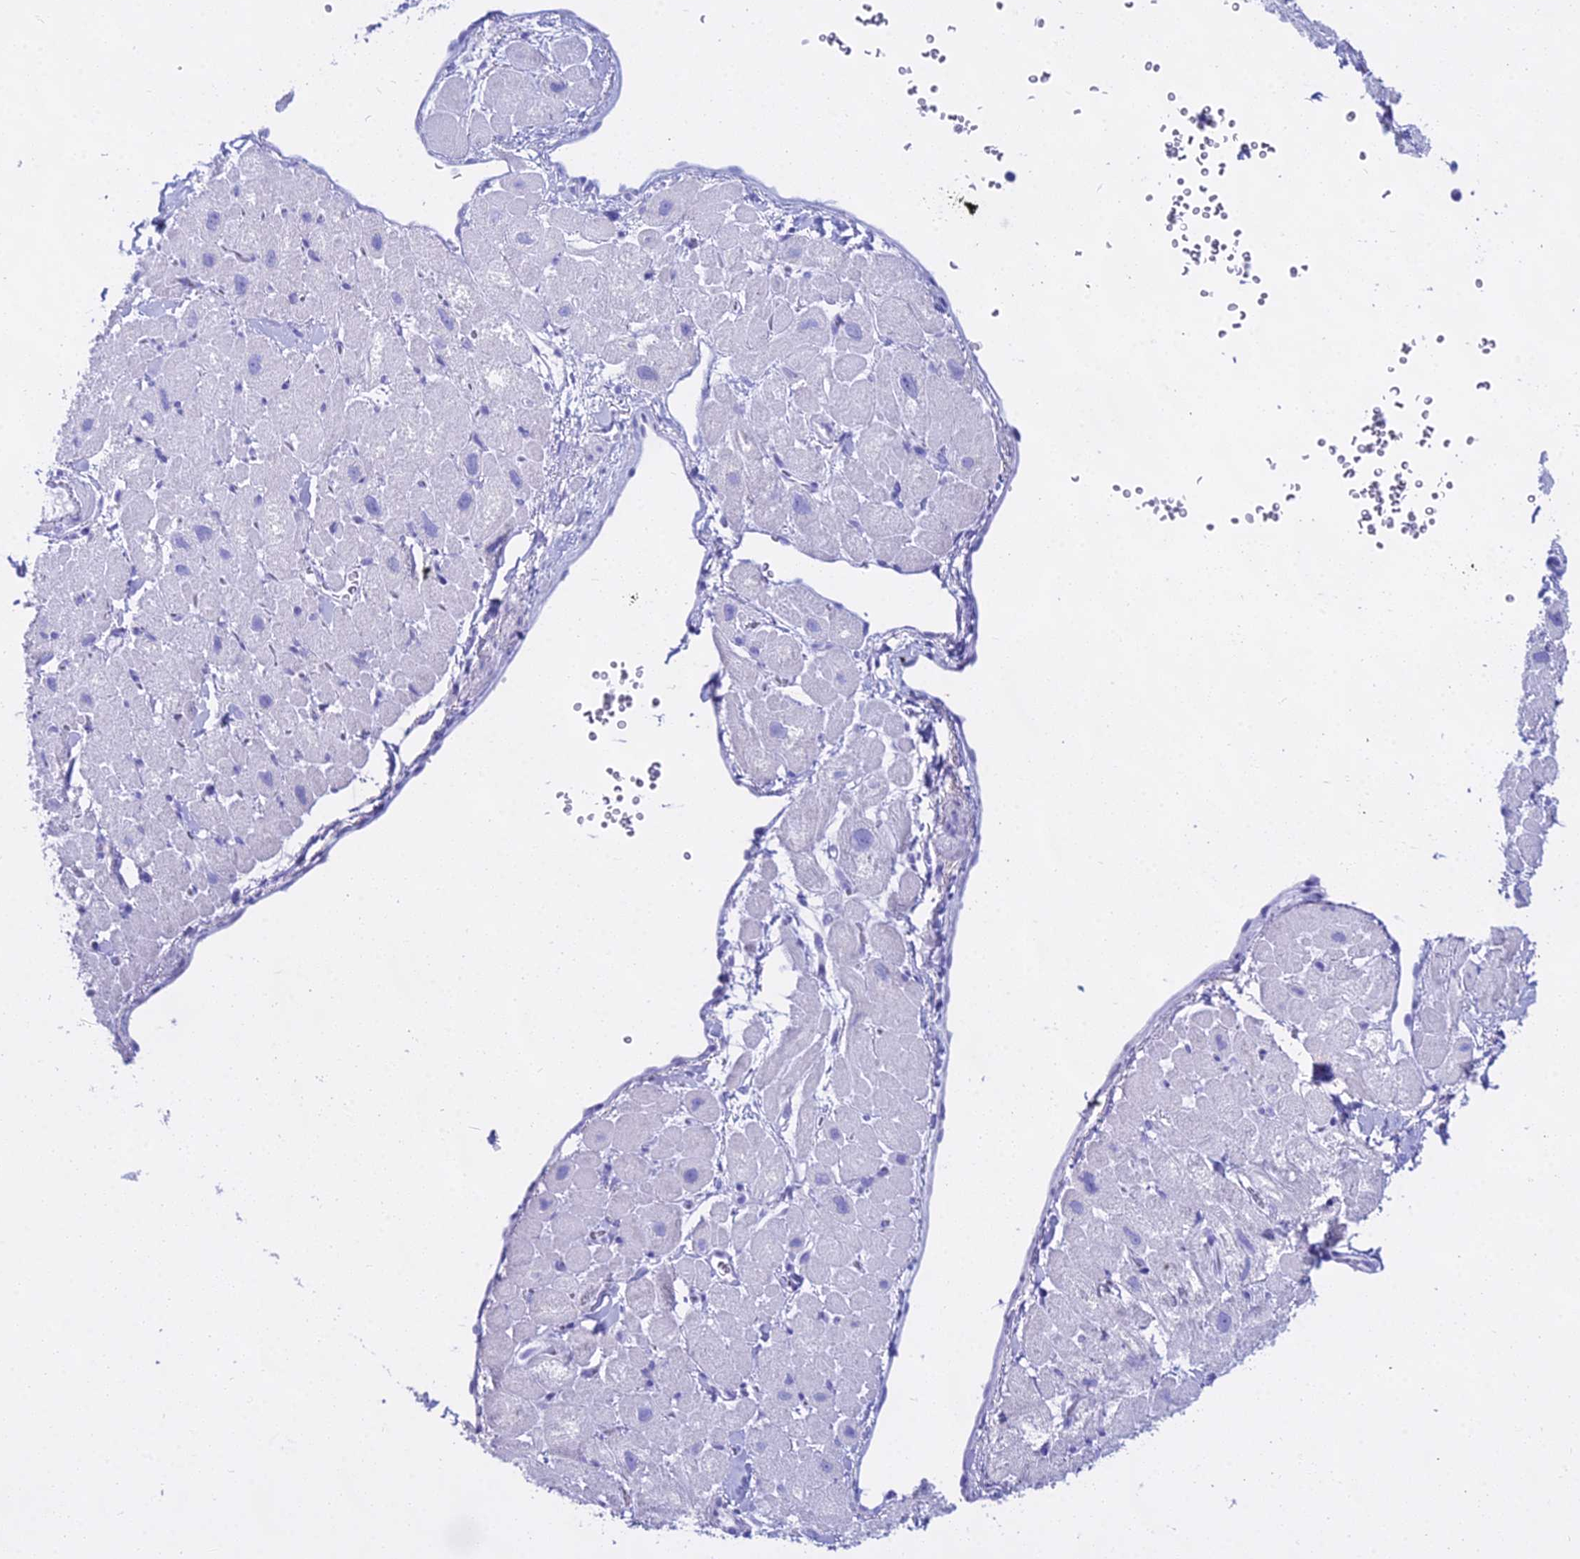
{"staining": {"intensity": "negative", "quantity": "none", "location": "none"}, "tissue": "heart muscle", "cell_type": "Cardiomyocytes", "image_type": "normal", "snomed": [{"axis": "morphology", "description": "Normal tissue, NOS"}, {"axis": "topography", "description": "Heart"}], "caption": "IHC histopathology image of unremarkable heart muscle: heart muscle stained with DAB reveals no significant protein staining in cardiomyocytes.", "gene": "CGB1", "patient": {"sex": "male", "age": 65}}